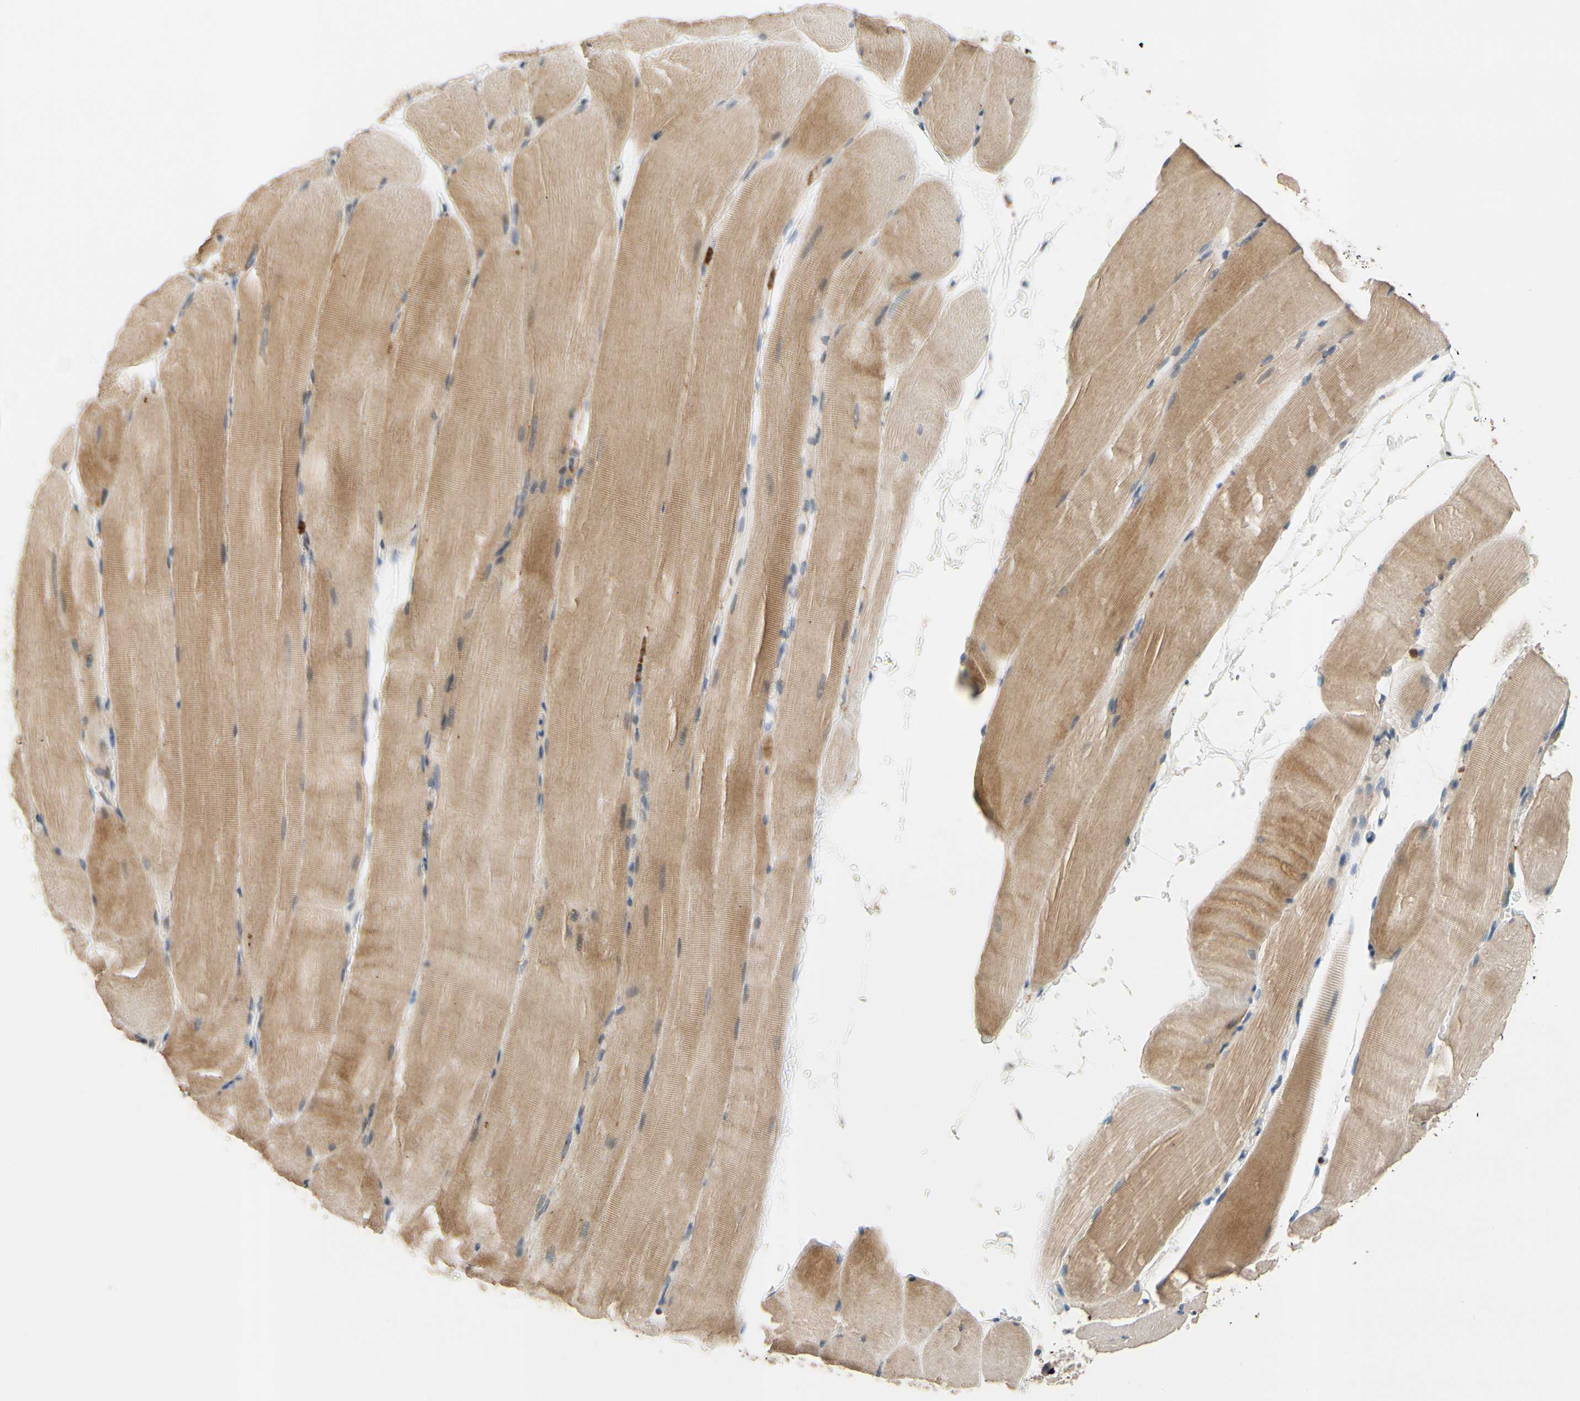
{"staining": {"intensity": "weak", "quantity": "25%-75%", "location": "cytoplasmic/membranous"}, "tissue": "skeletal muscle", "cell_type": "Myocytes", "image_type": "normal", "snomed": [{"axis": "morphology", "description": "Normal tissue, NOS"}, {"axis": "topography", "description": "Skeletal muscle"}, {"axis": "topography", "description": "Parathyroid gland"}], "caption": "Brown immunohistochemical staining in unremarkable skeletal muscle reveals weak cytoplasmic/membranous positivity in about 25%-75% of myocytes. (DAB IHC with brightfield microscopy, high magnification).", "gene": "SIGLEC5", "patient": {"sex": "female", "age": 37}}